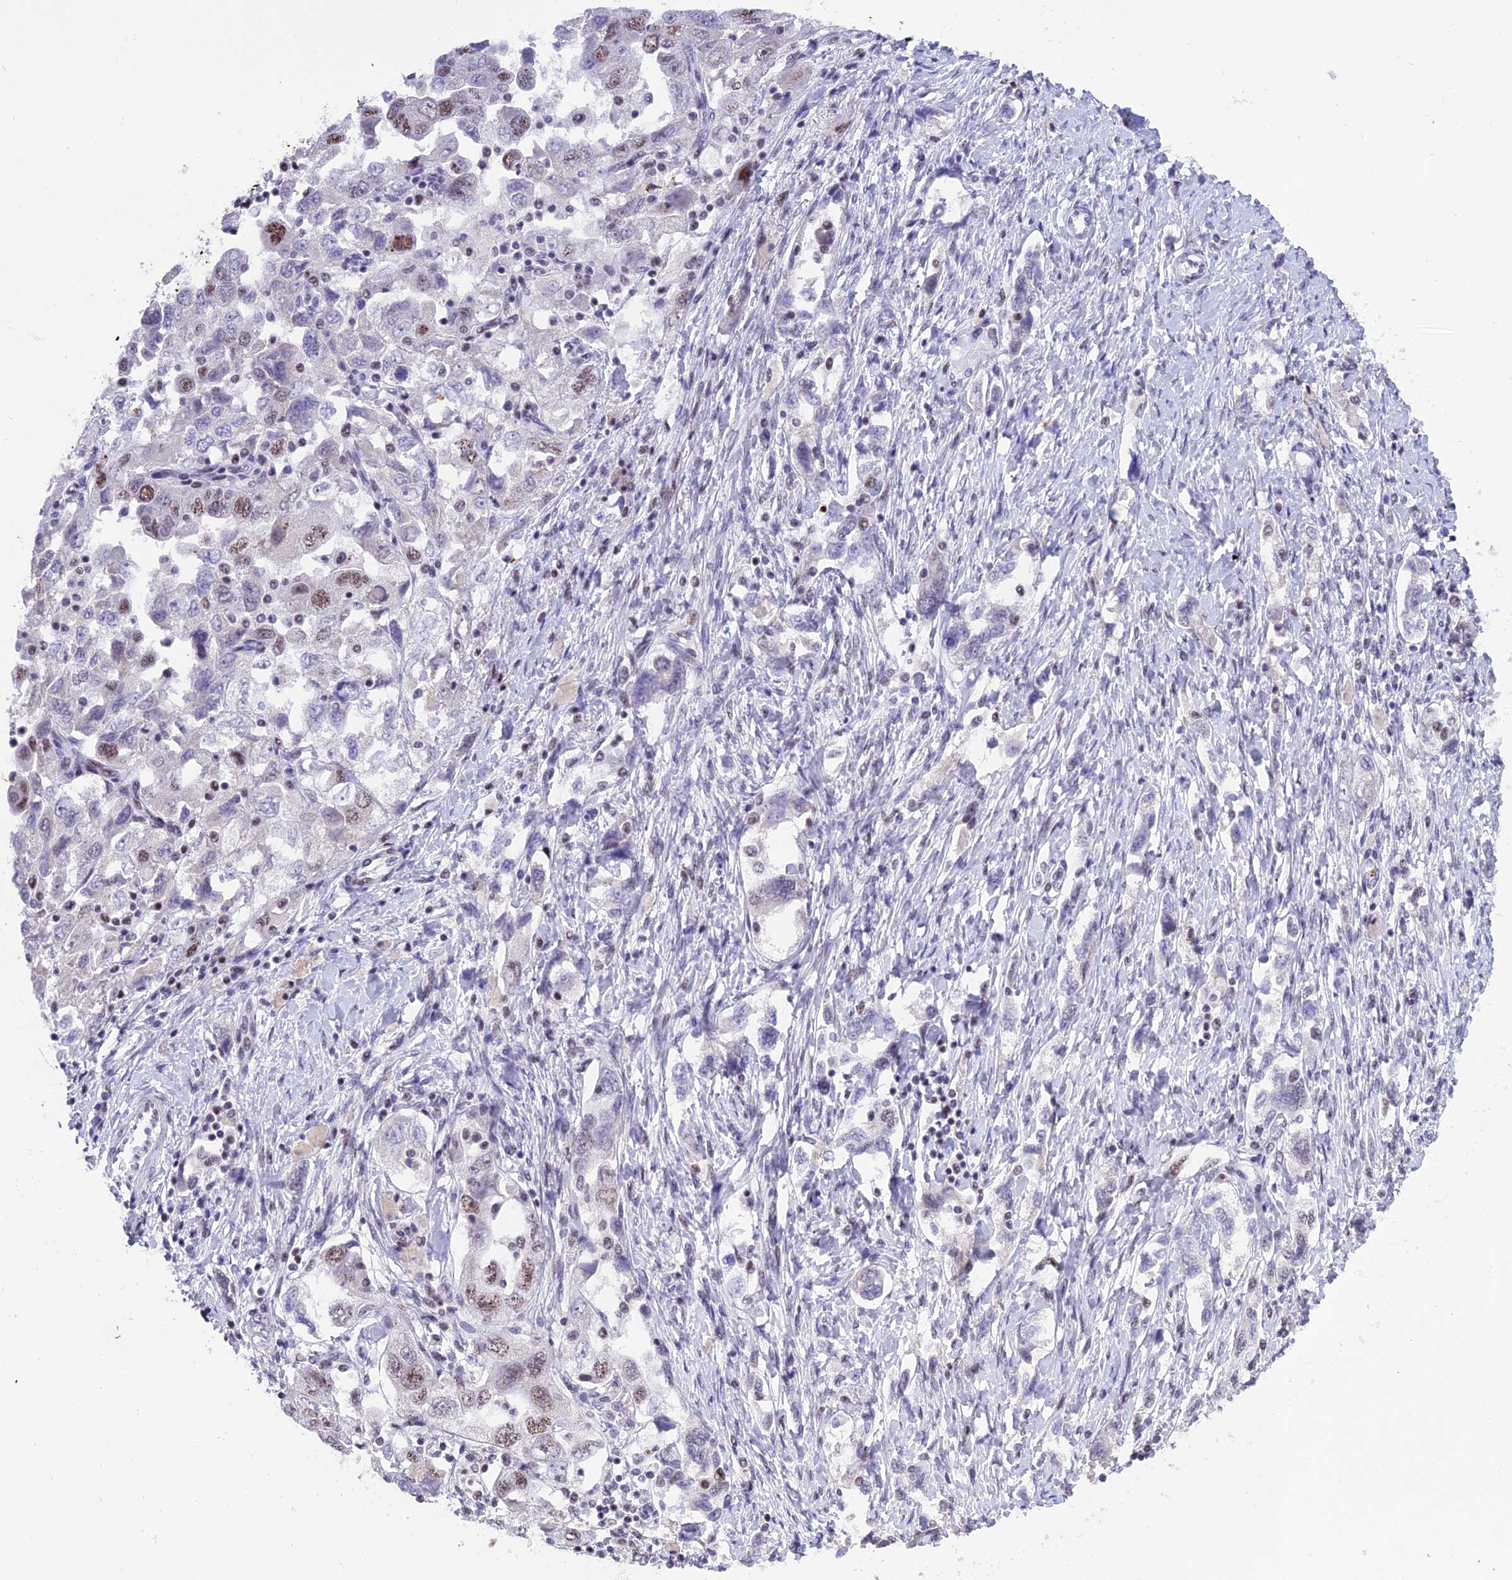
{"staining": {"intensity": "moderate", "quantity": "<25%", "location": "nuclear"}, "tissue": "ovarian cancer", "cell_type": "Tumor cells", "image_type": "cancer", "snomed": [{"axis": "morphology", "description": "Carcinoma, NOS"}, {"axis": "morphology", "description": "Cystadenocarcinoma, serous, NOS"}, {"axis": "topography", "description": "Ovary"}], "caption": "Immunohistochemical staining of ovarian cancer (serous cystadenocarcinoma) exhibits moderate nuclear protein expression in approximately <25% of tumor cells.", "gene": "MFSD2B", "patient": {"sex": "female", "age": 69}}